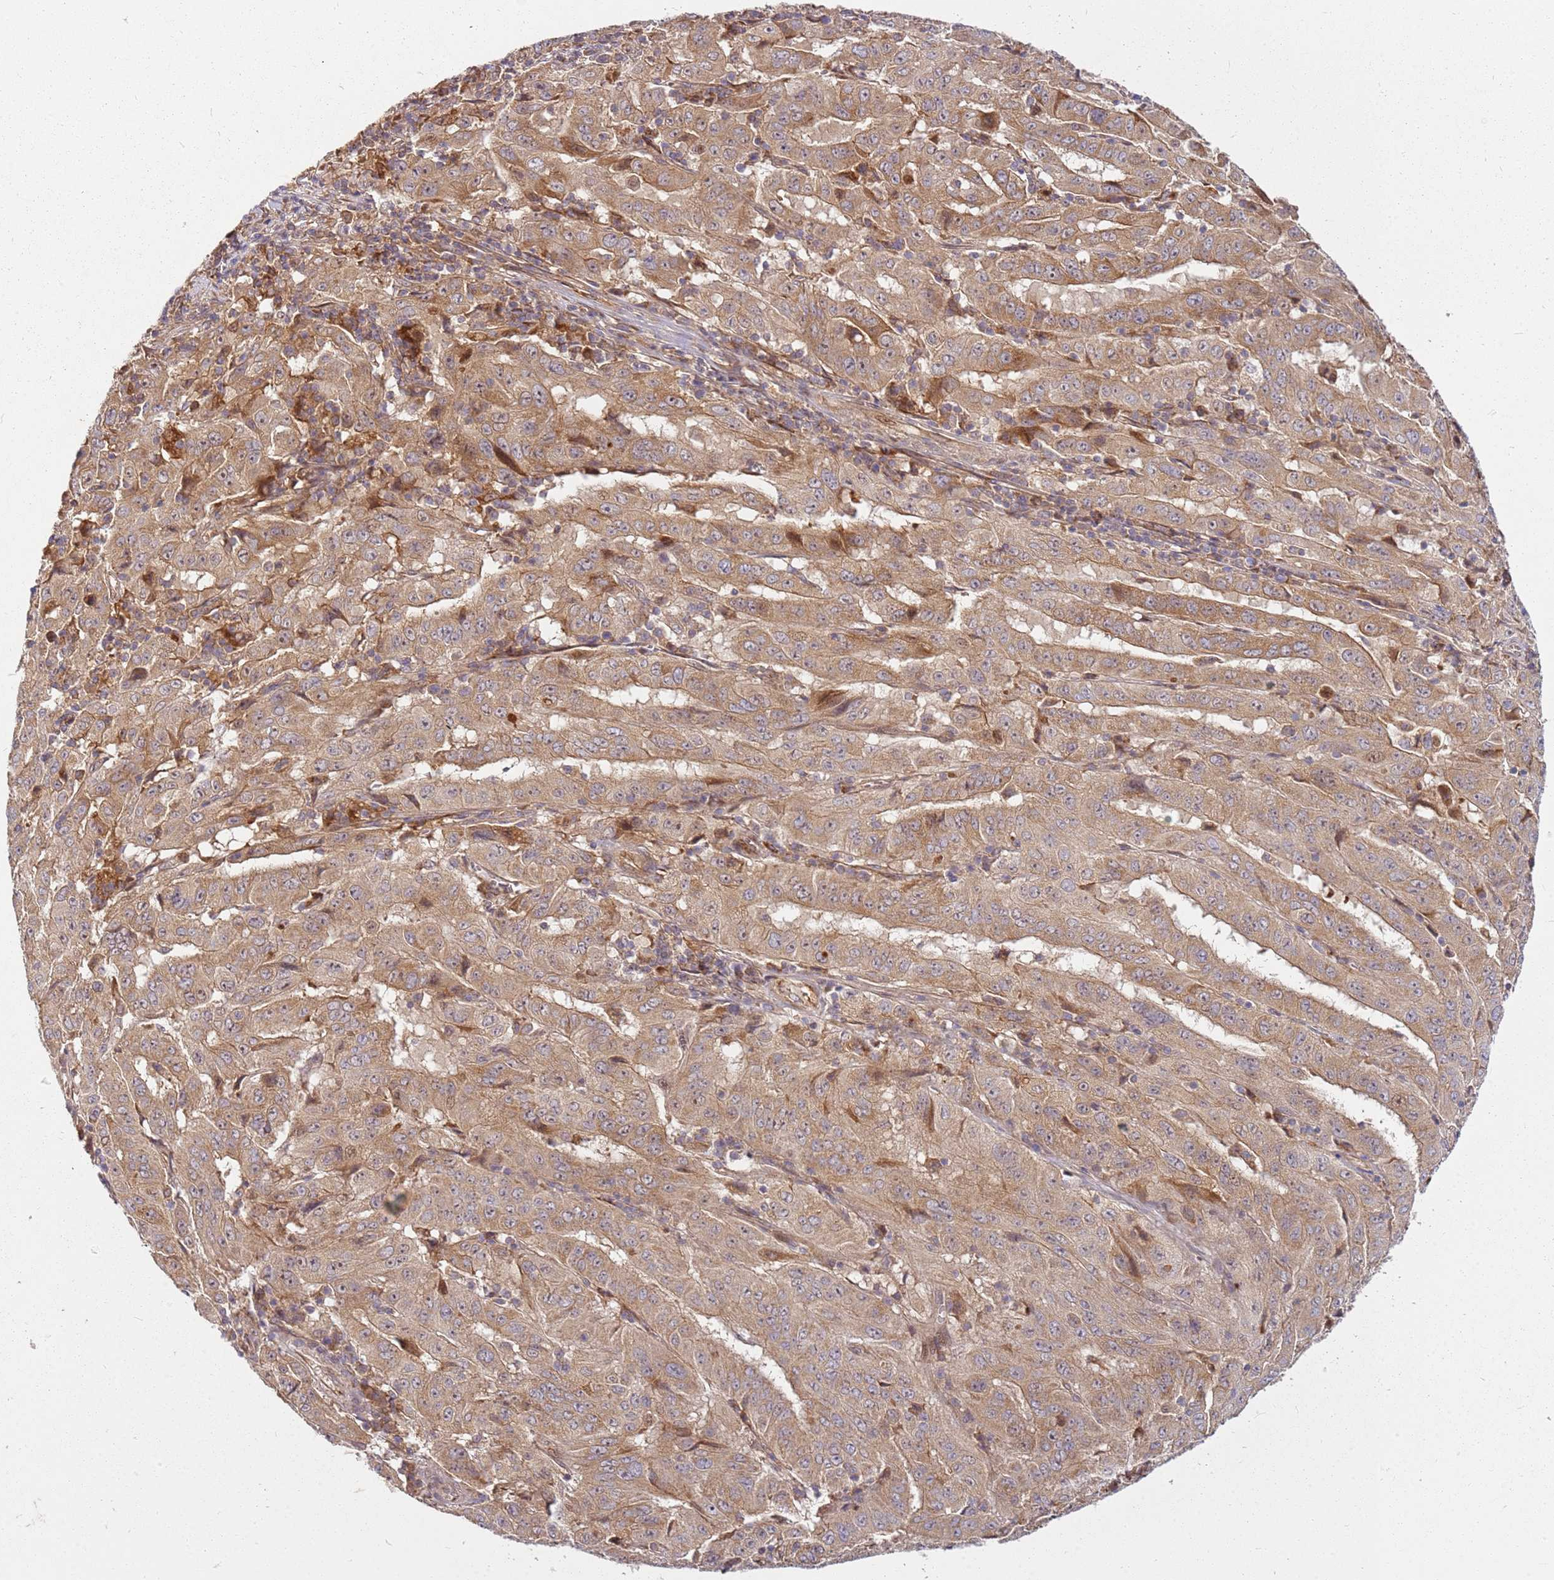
{"staining": {"intensity": "moderate", "quantity": ">75%", "location": "cytoplasmic/membranous"}, "tissue": "pancreatic cancer", "cell_type": "Tumor cells", "image_type": "cancer", "snomed": [{"axis": "morphology", "description": "Adenocarcinoma, NOS"}, {"axis": "topography", "description": "Pancreas"}], "caption": "An immunohistochemistry micrograph of neoplastic tissue is shown. Protein staining in brown labels moderate cytoplasmic/membranous positivity in pancreatic cancer within tumor cells.", "gene": "CCDC159", "patient": {"sex": "male", "age": 63}}